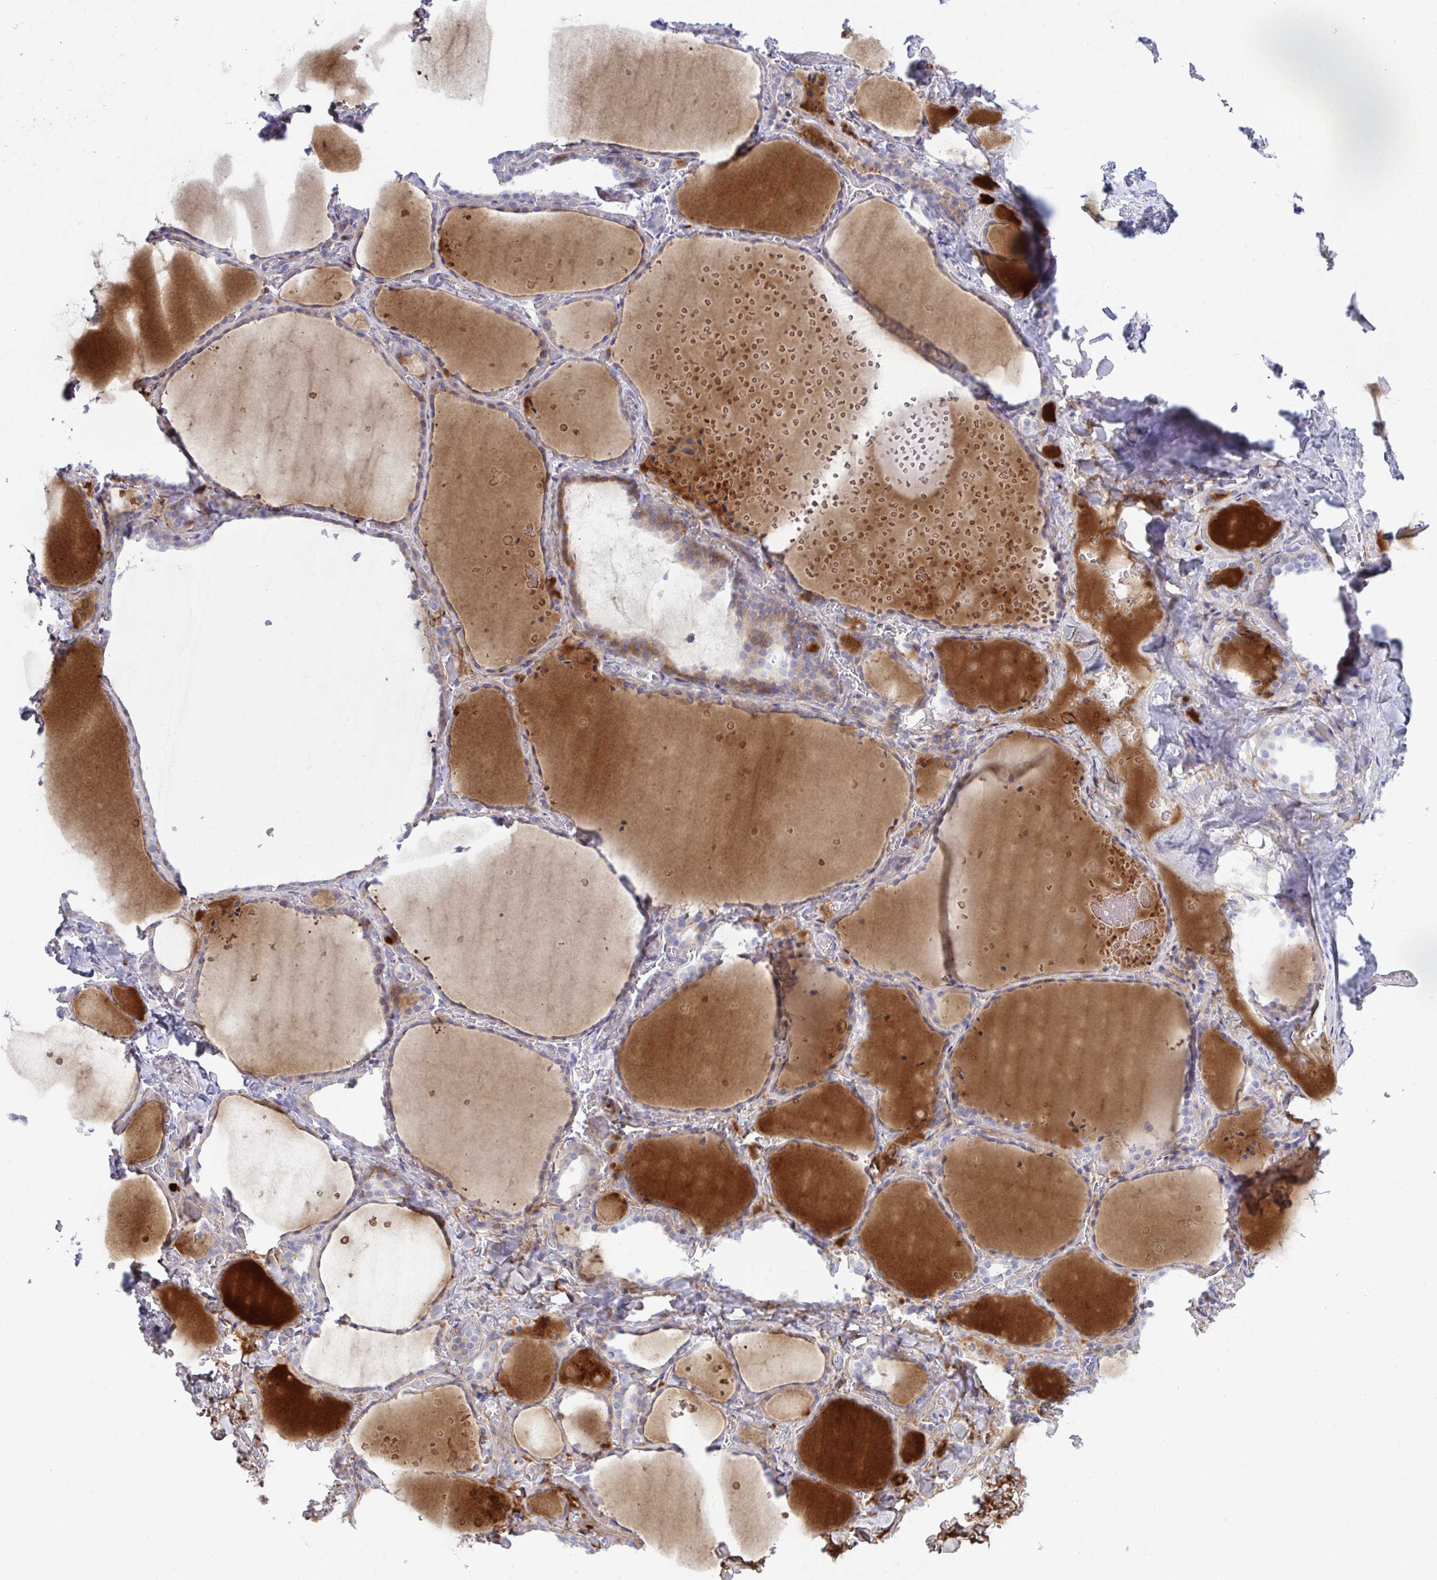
{"staining": {"intensity": "moderate", "quantity": "<25%", "location": "cytoplasmic/membranous"}, "tissue": "thyroid gland", "cell_type": "Glandular cells", "image_type": "normal", "snomed": [{"axis": "morphology", "description": "Normal tissue, NOS"}, {"axis": "topography", "description": "Thyroid gland"}], "caption": "Protein positivity by immunohistochemistry reveals moderate cytoplasmic/membranous staining in approximately <25% of glandular cells in unremarkable thyroid gland.", "gene": "MED9", "patient": {"sex": "female", "age": 36}}